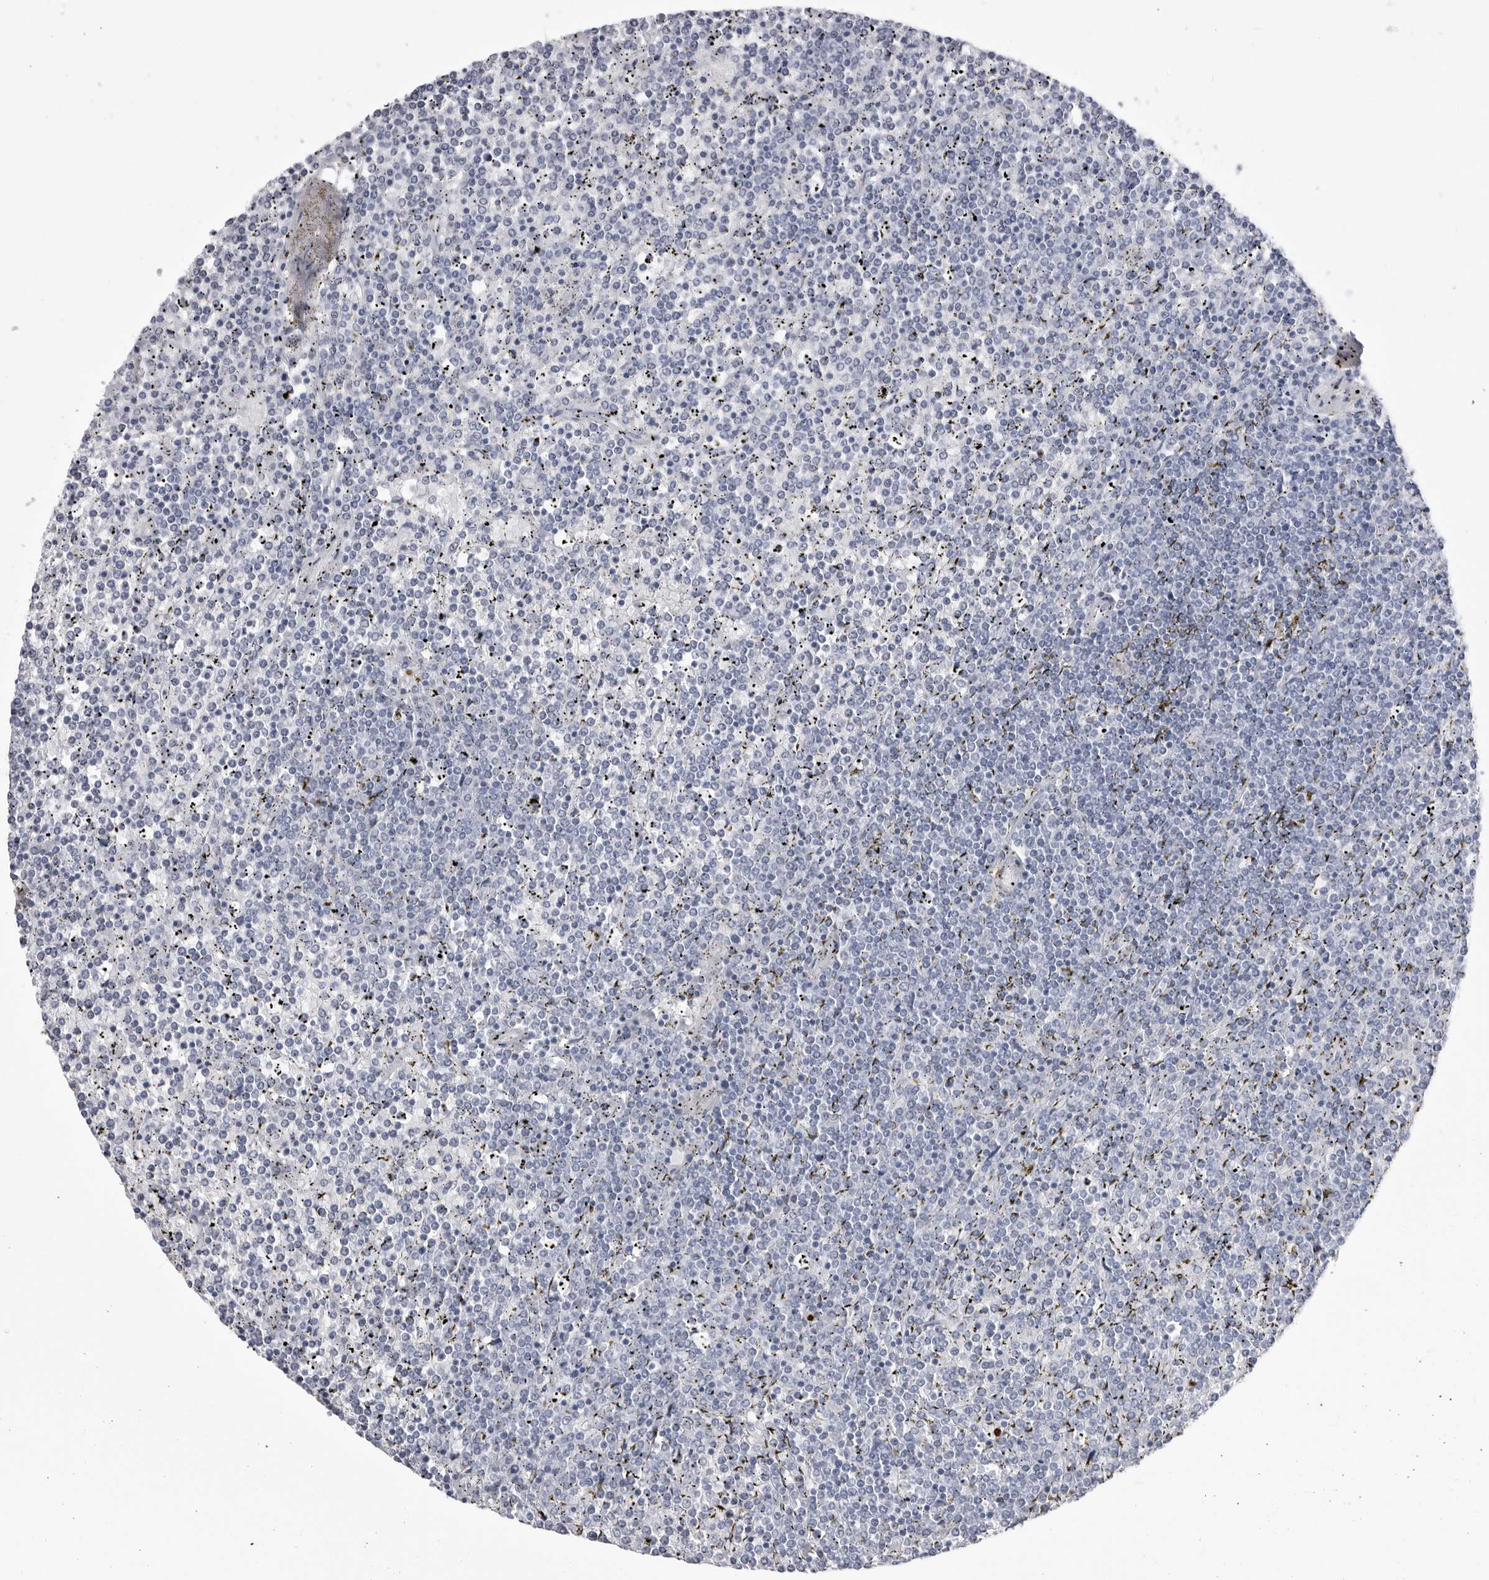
{"staining": {"intensity": "negative", "quantity": "none", "location": "none"}, "tissue": "lymphoma", "cell_type": "Tumor cells", "image_type": "cancer", "snomed": [{"axis": "morphology", "description": "Malignant lymphoma, non-Hodgkin's type, Low grade"}, {"axis": "topography", "description": "Spleen"}], "caption": "IHC photomicrograph of malignant lymphoma, non-Hodgkin's type (low-grade) stained for a protein (brown), which demonstrates no expression in tumor cells.", "gene": "COL26A1", "patient": {"sex": "female", "age": 19}}